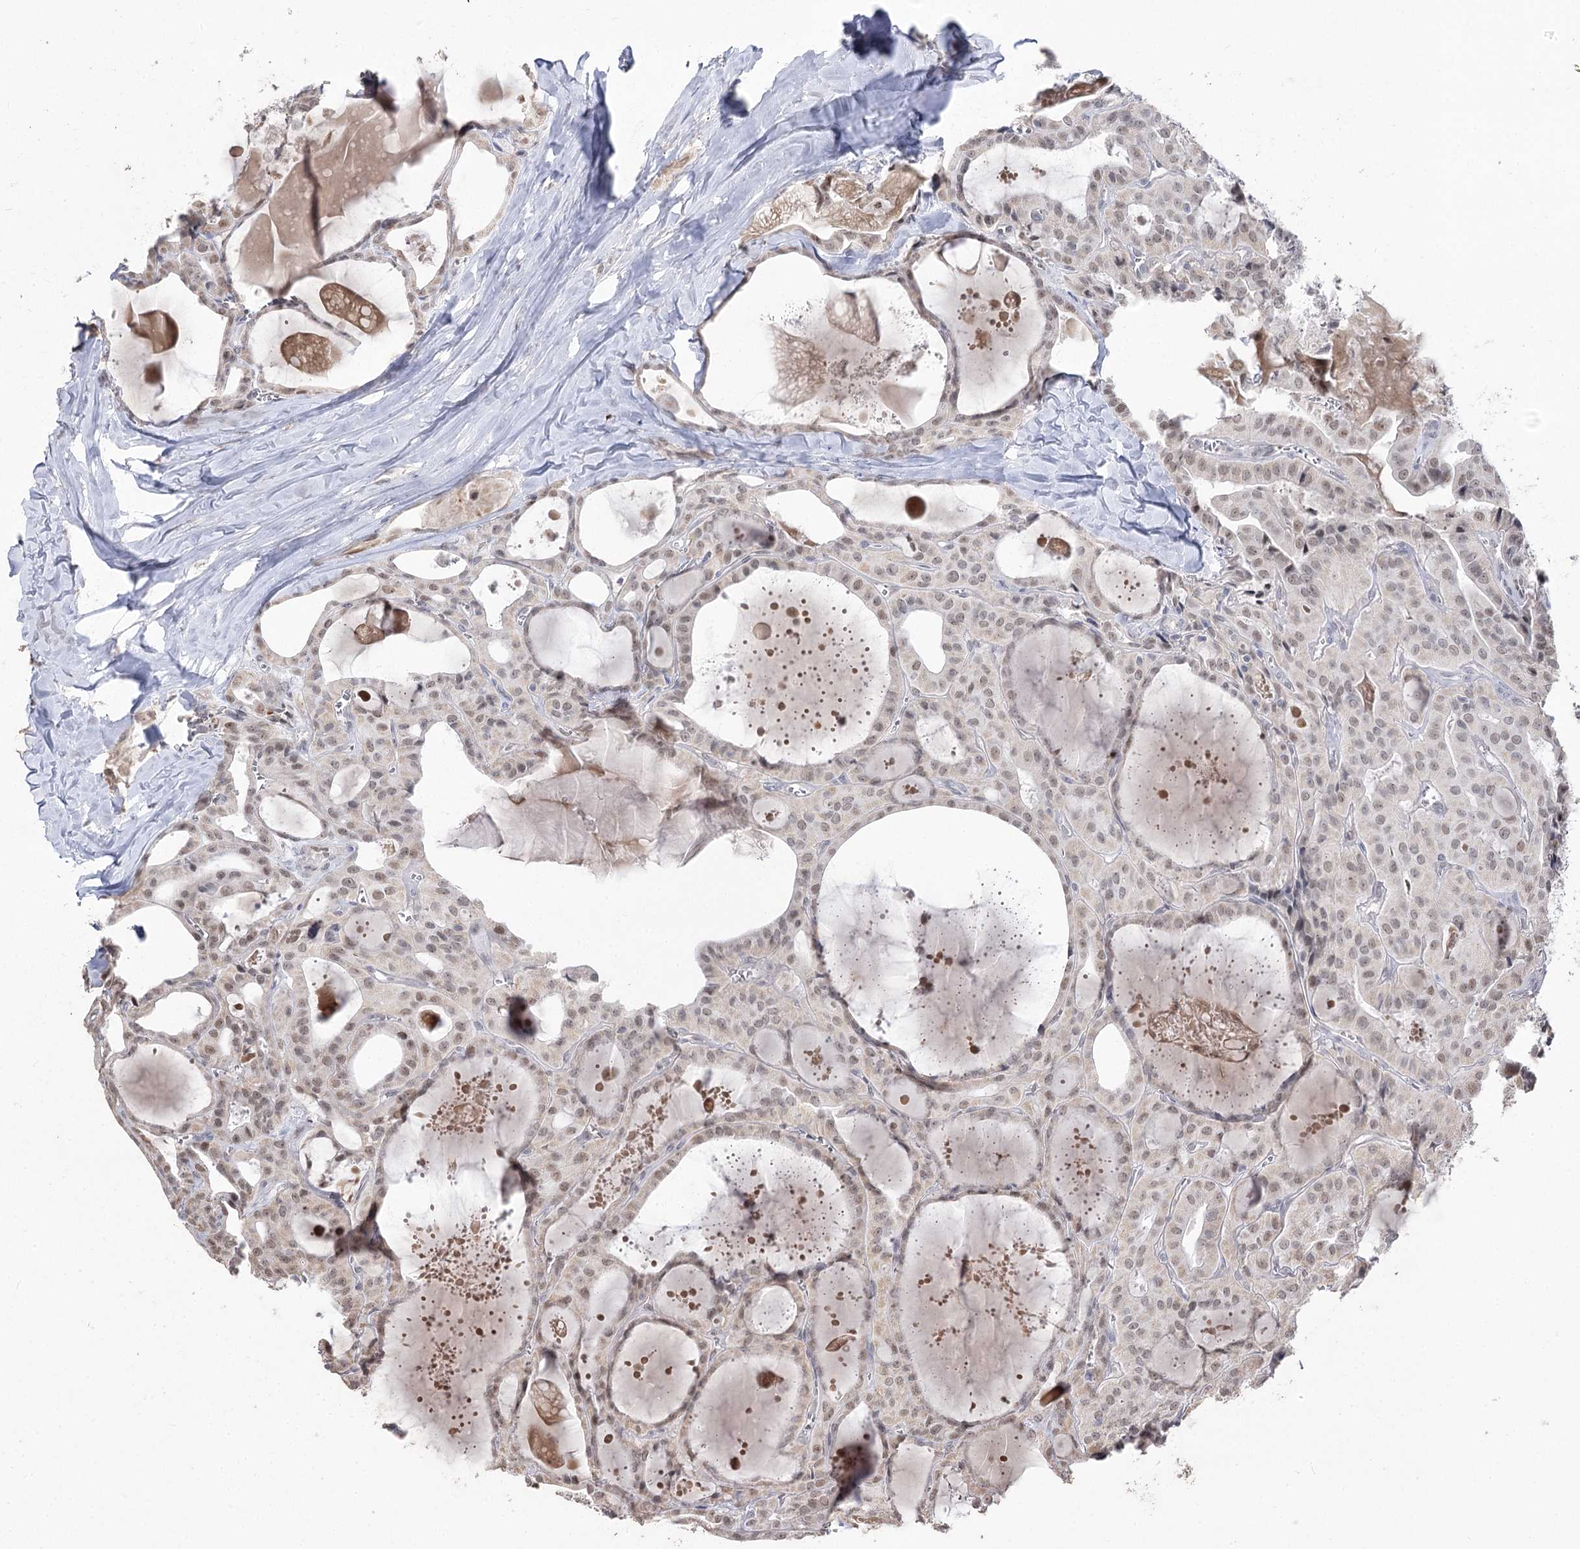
{"staining": {"intensity": "weak", "quantity": "<25%", "location": "nuclear"}, "tissue": "thyroid cancer", "cell_type": "Tumor cells", "image_type": "cancer", "snomed": [{"axis": "morphology", "description": "Papillary adenocarcinoma, NOS"}, {"axis": "topography", "description": "Thyroid gland"}], "caption": "There is no significant positivity in tumor cells of thyroid cancer.", "gene": "RUFY4", "patient": {"sex": "male", "age": 52}}